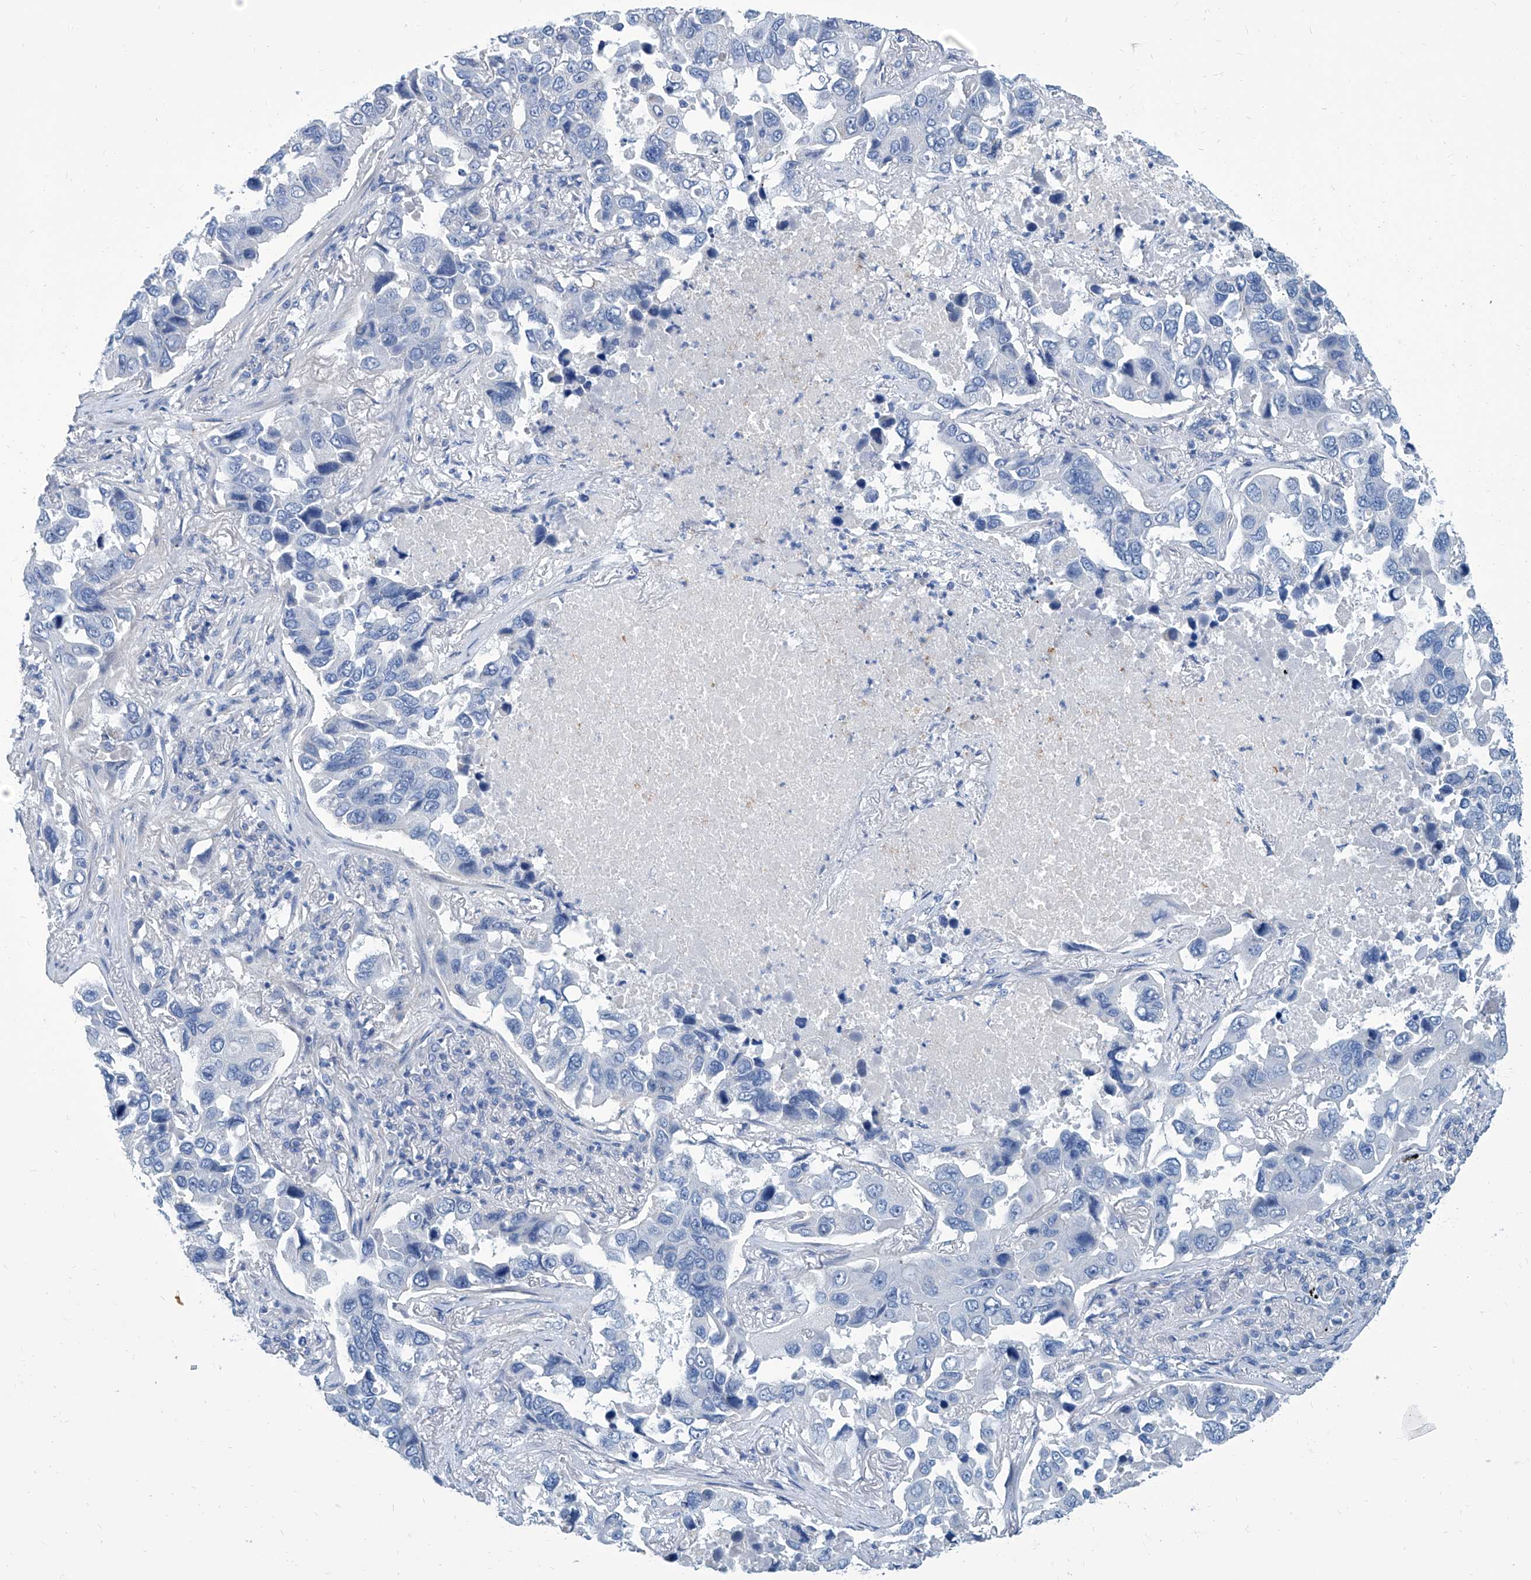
{"staining": {"intensity": "negative", "quantity": "none", "location": "none"}, "tissue": "lung cancer", "cell_type": "Tumor cells", "image_type": "cancer", "snomed": [{"axis": "morphology", "description": "Adenocarcinoma, NOS"}, {"axis": "topography", "description": "Lung"}], "caption": "Tumor cells are negative for protein expression in human lung cancer (adenocarcinoma).", "gene": "ZNF519", "patient": {"sex": "male", "age": 64}}